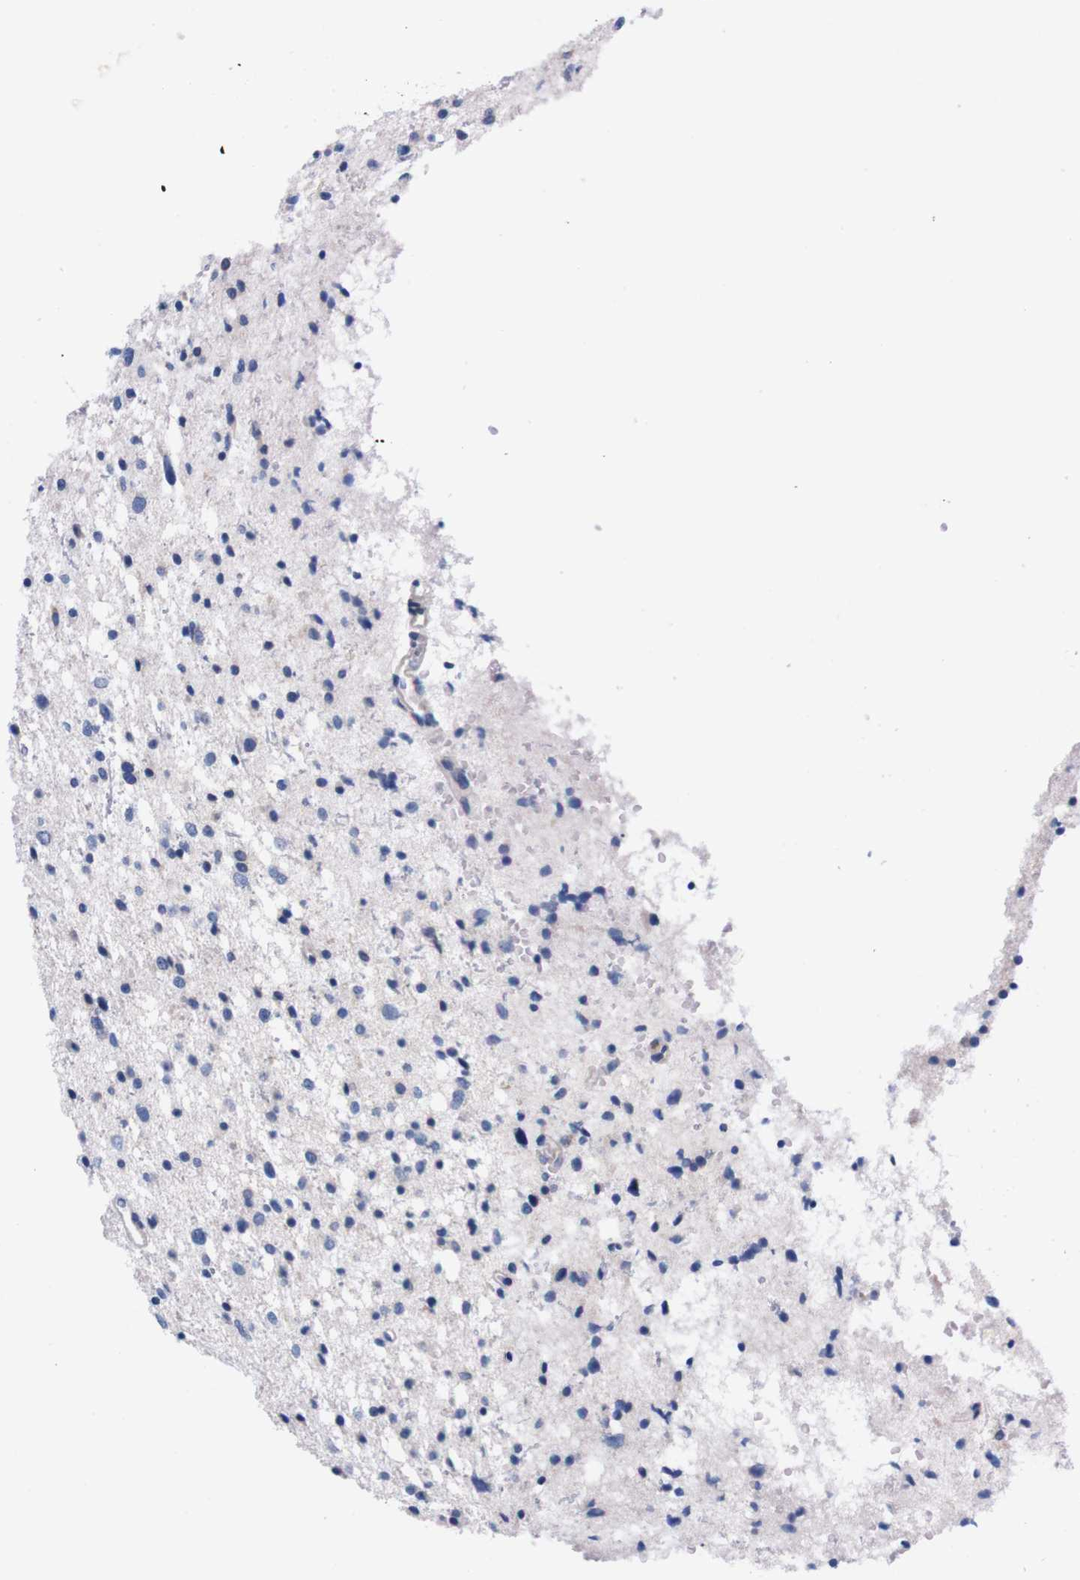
{"staining": {"intensity": "negative", "quantity": "none", "location": "none"}, "tissue": "glioma", "cell_type": "Tumor cells", "image_type": "cancer", "snomed": [{"axis": "morphology", "description": "Glioma, malignant, Low grade"}, {"axis": "topography", "description": "Brain"}], "caption": "This is an immunohistochemistry (IHC) micrograph of glioma. There is no positivity in tumor cells.", "gene": "NEBL", "patient": {"sex": "female", "age": 37}}